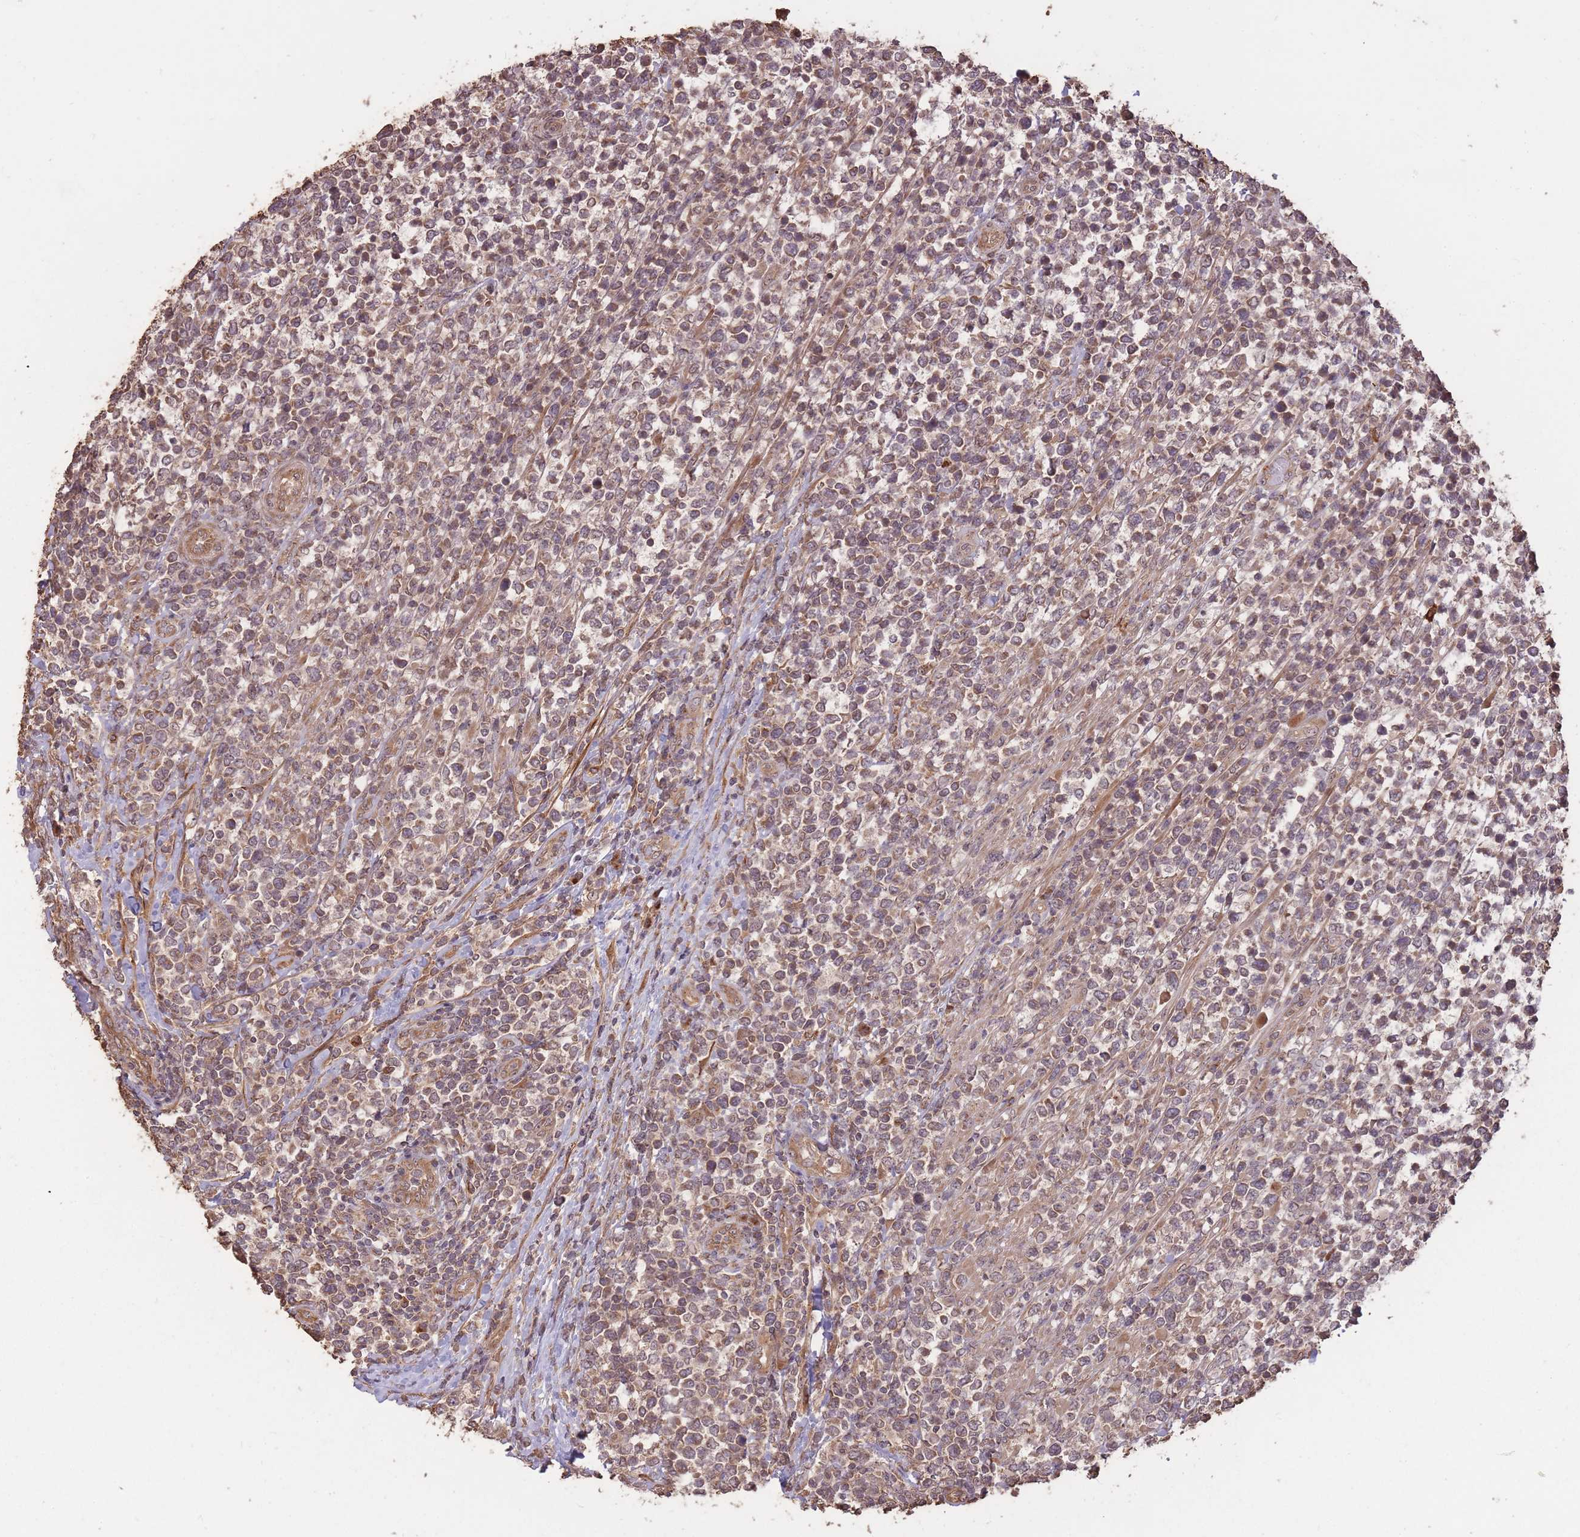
{"staining": {"intensity": "weak", "quantity": "25%-75%", "location": "cytoplasmic/membranous"}, "tissue": "lymphoma", "cell_type": "Tumor cells", "image_type": "cancer", "snomed": [{"axis": "morphology", "description": "Malignant lymphoma, non-Hodgkin's type, High grade"}, {"axis": "topography", "description": "Soft tissue"}], "caption": "An IHC micrograph of tumor tissue is shown. Protein staining in brown labels weak cytoplasmic/membranous positivity in lymphoma within tumor cells.", "gene": "ERBB3", "patient": {"sex": "female", "age": 56}}